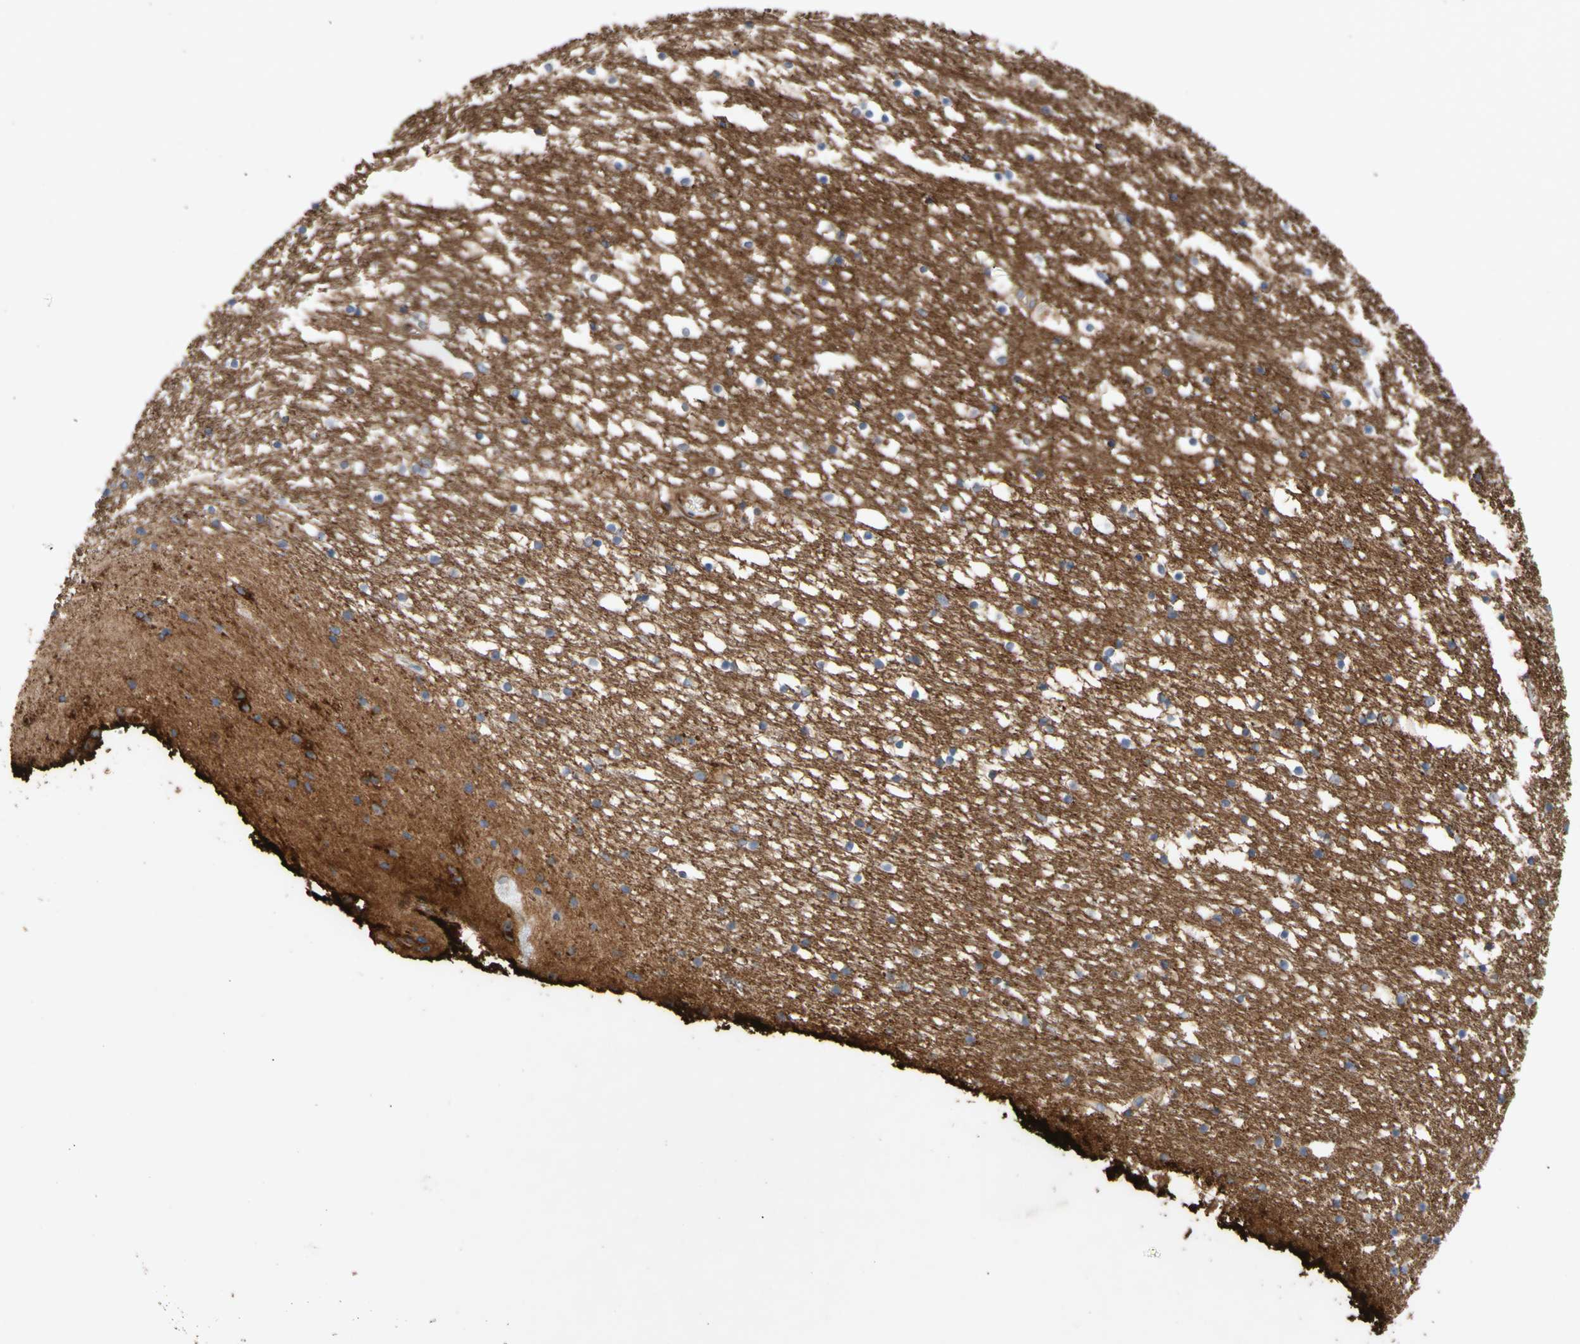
{"staining": {"intensity": "negative", "quantity": "none", "location": "none"}, "tissue": "caudate", "cell_type": "Glial cells", "image_type": "normal", "snomed": [{"axis": "morphology", "description": "Normal tissue, NOS"}, {"axis": "topography", "description": "Lateral ventricle wall"}], "caption": "IHC of benign caudate shows no expression in glial cells.", "gene": "ATP2A3", "patient": {"sex": "male", "age": 45}}